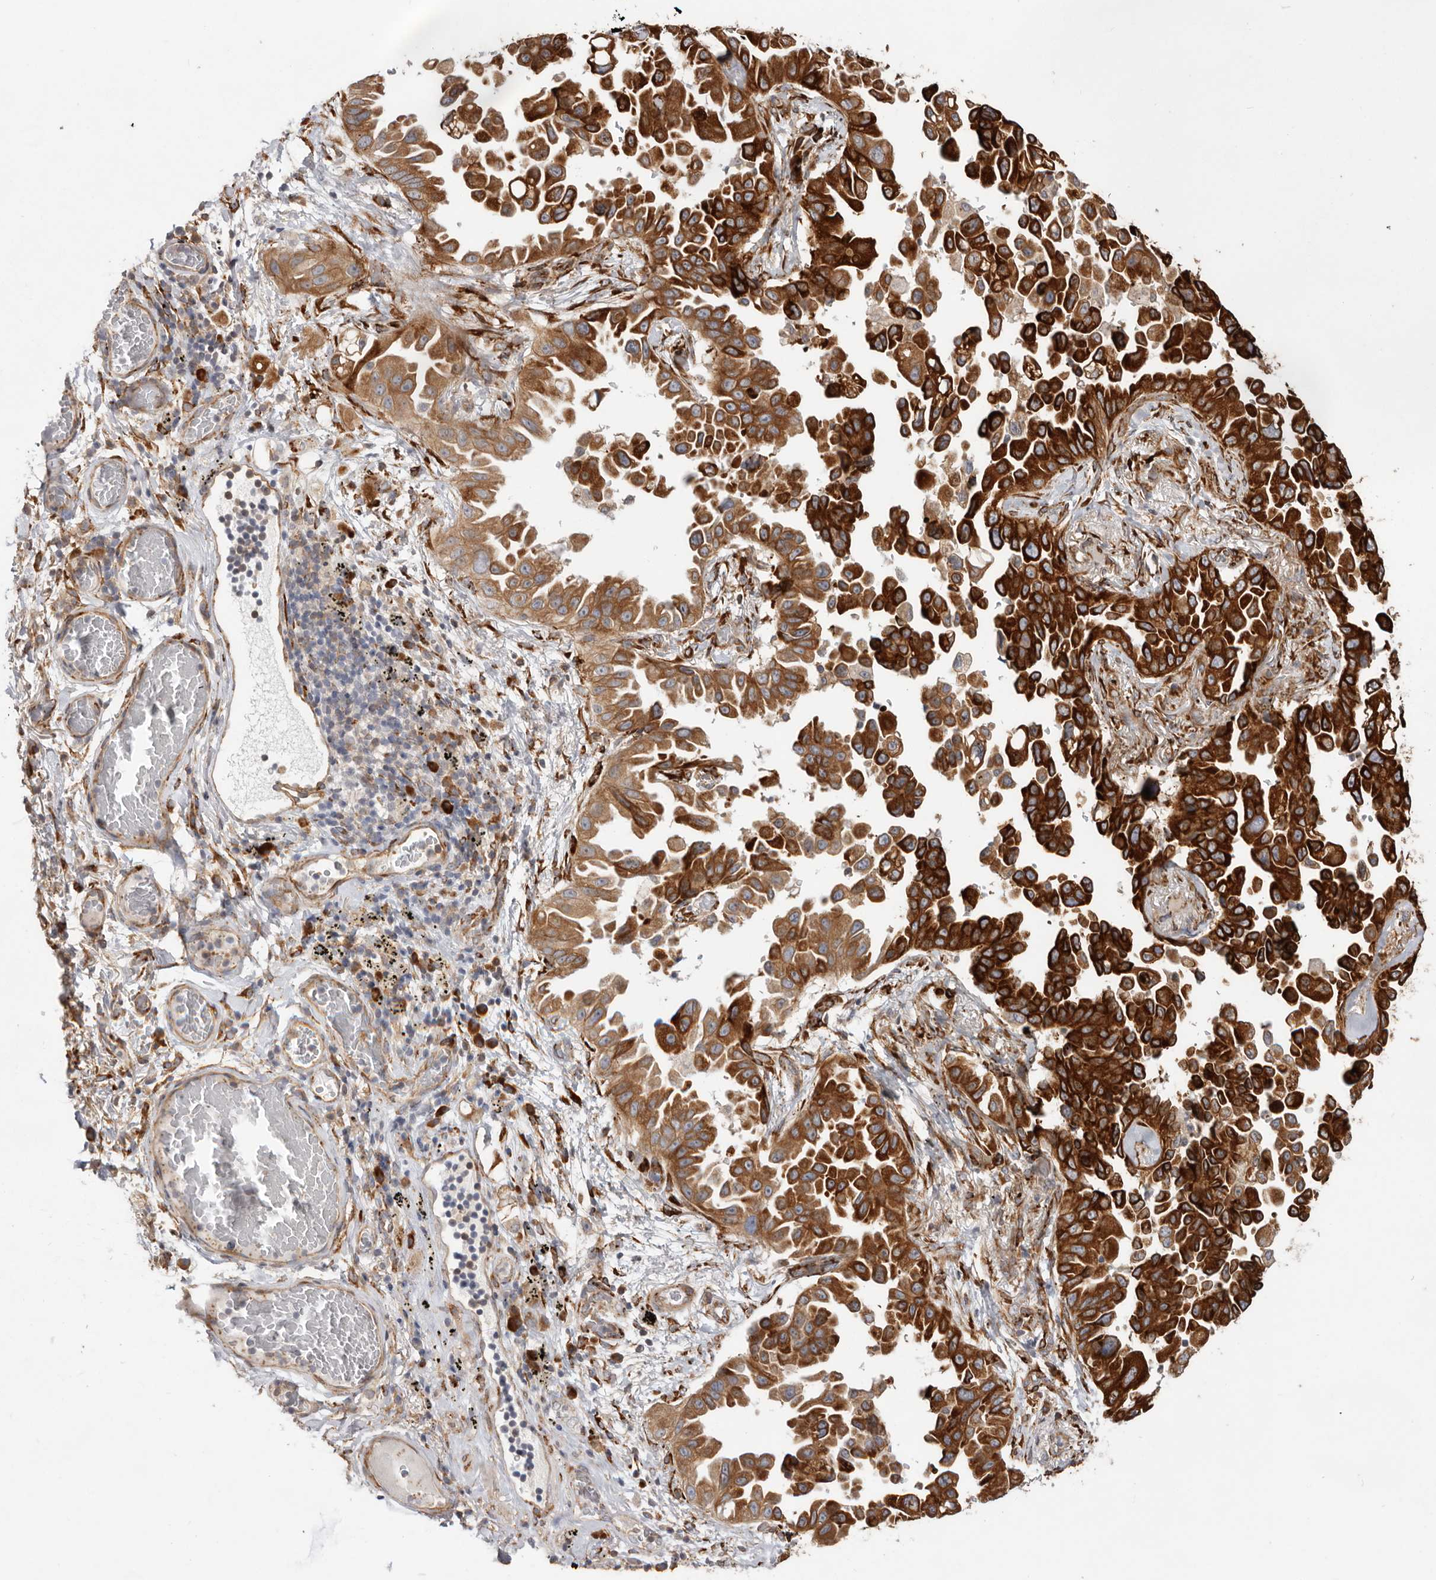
{"staining": {"intensity": "strong", "quantity": ">75%", "location": "cytoplasmic/membranous"}, "tissue": "lung cancer", "cell_type": "Tumor cells", "image_type": "cancer", "snomed": [{"axis": "morphology", "description": "Adenocarcinoma, NOS"}, {"axis": "topography", "description": "Lung"}], "caption": "Human lung cancer stained with a protein marker exhibits strong staining in tumor cells.", "gene": "WDTC1", "patient": {"sex": "female", "age": 67}}